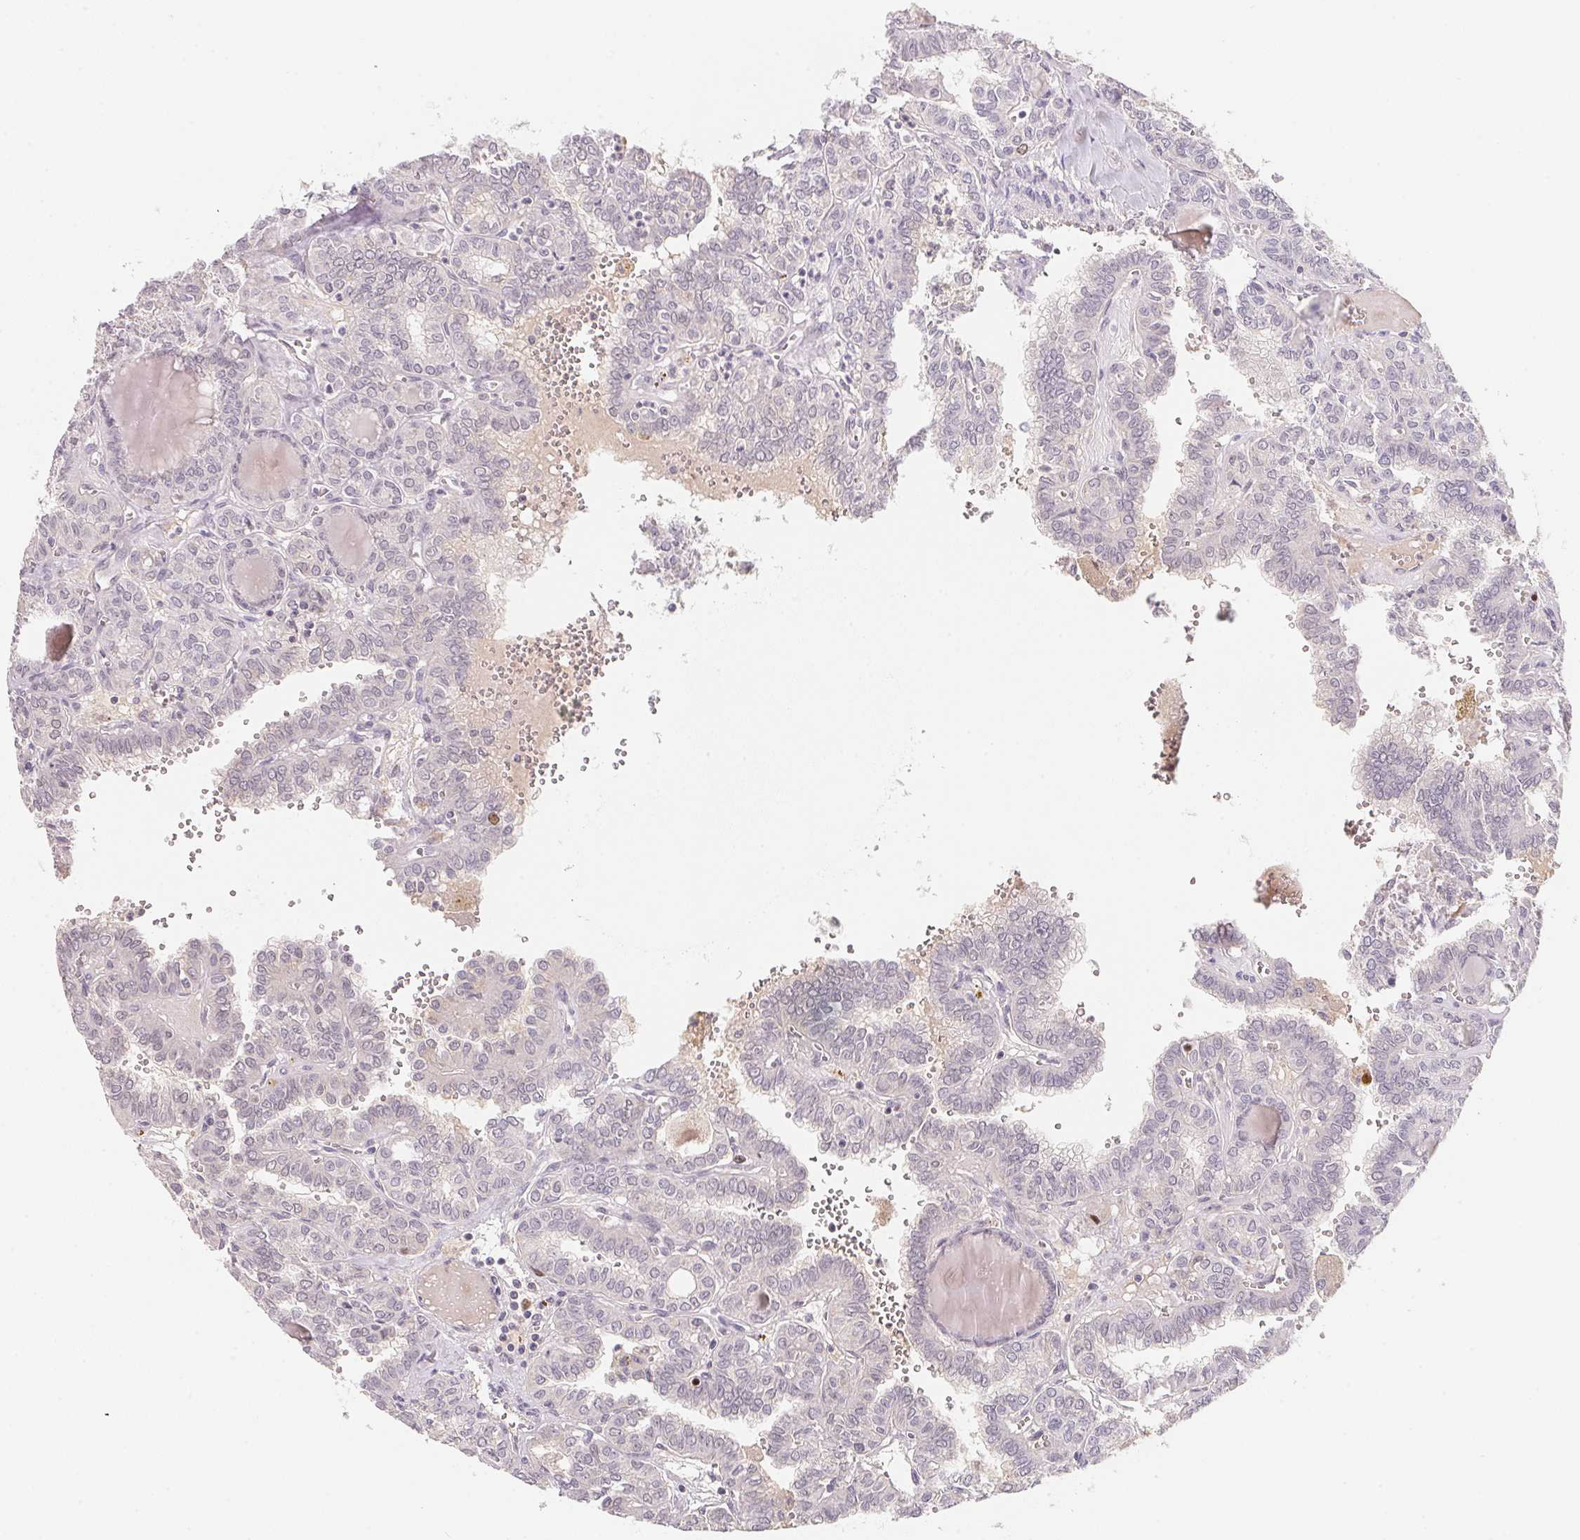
{"staining": {"intensity": "negative", "quantity": "none", "location": "none"}, "tissue": "thyroid cancer", "cell_type": "Tumor cells", "image_type": "cancer", "snomed": [{"axis": "morphology", "description": "Papillary adenocarcinoma, NOS"}, {"axis": "topography", "description": "Thyroid gland"}], "caption": "IHC of human papillary adenocarcinoma (thyroid) exhibits no expression in tumor cells. The staining was performed using DAB (3,3'-diaminobenzidine) to visualize the protein expression in brown, while the nuclei were stained in blue with hematoxylin (Magnification: 20x).", "gene": "KIFC1", "patient": {"sex": "female", "age": 41}}